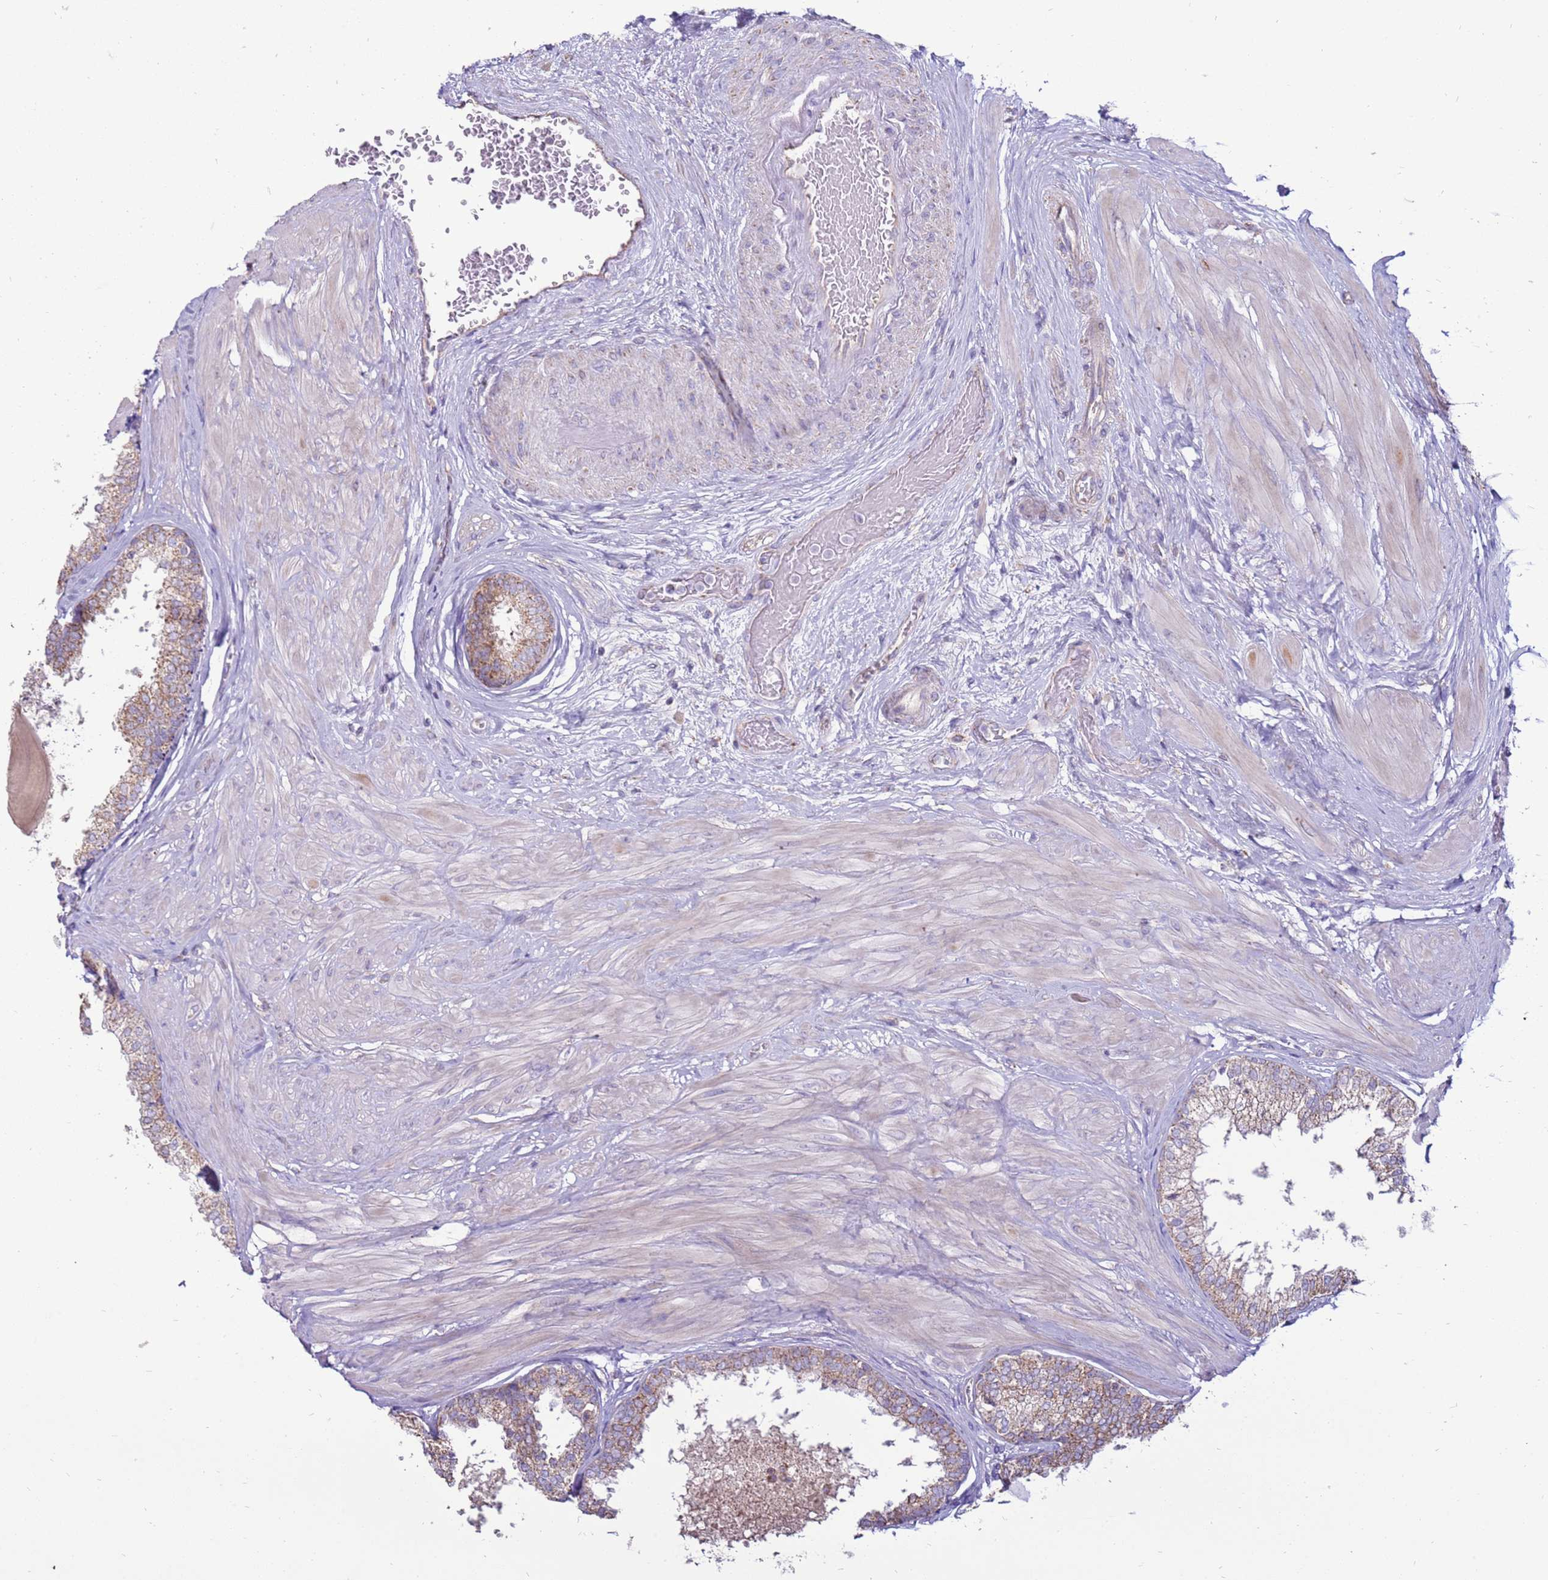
{"staining": {"intensity": "moderate", "quantity": ">75%", "location": "cytoplasmic/membranous"}, "tissue": "prostate", "cell_type": "Glandular cells", "image_type": "normal", "snomed": [{"axis": "morphology", "description": "Normal tissue, NOS"}, {"axis": "topography", "description": "Prostate"}], "caption": "High-magnification brightfield microscopy of benign prostate stained with DAB (3,3'-diaminobenzidine) (brown) and counterstained with hematoxylin (blue). glandular cells exhibit moderate cytoplasmic/membranous staining is present in approximately>75% of cells. Using DAB (brown) and hematoxylin (blue) stains, captured at high magnification using brightfield microscopy.", "gene": "TRAPPC4", "patient": {"sex": "male", "age": 48}}